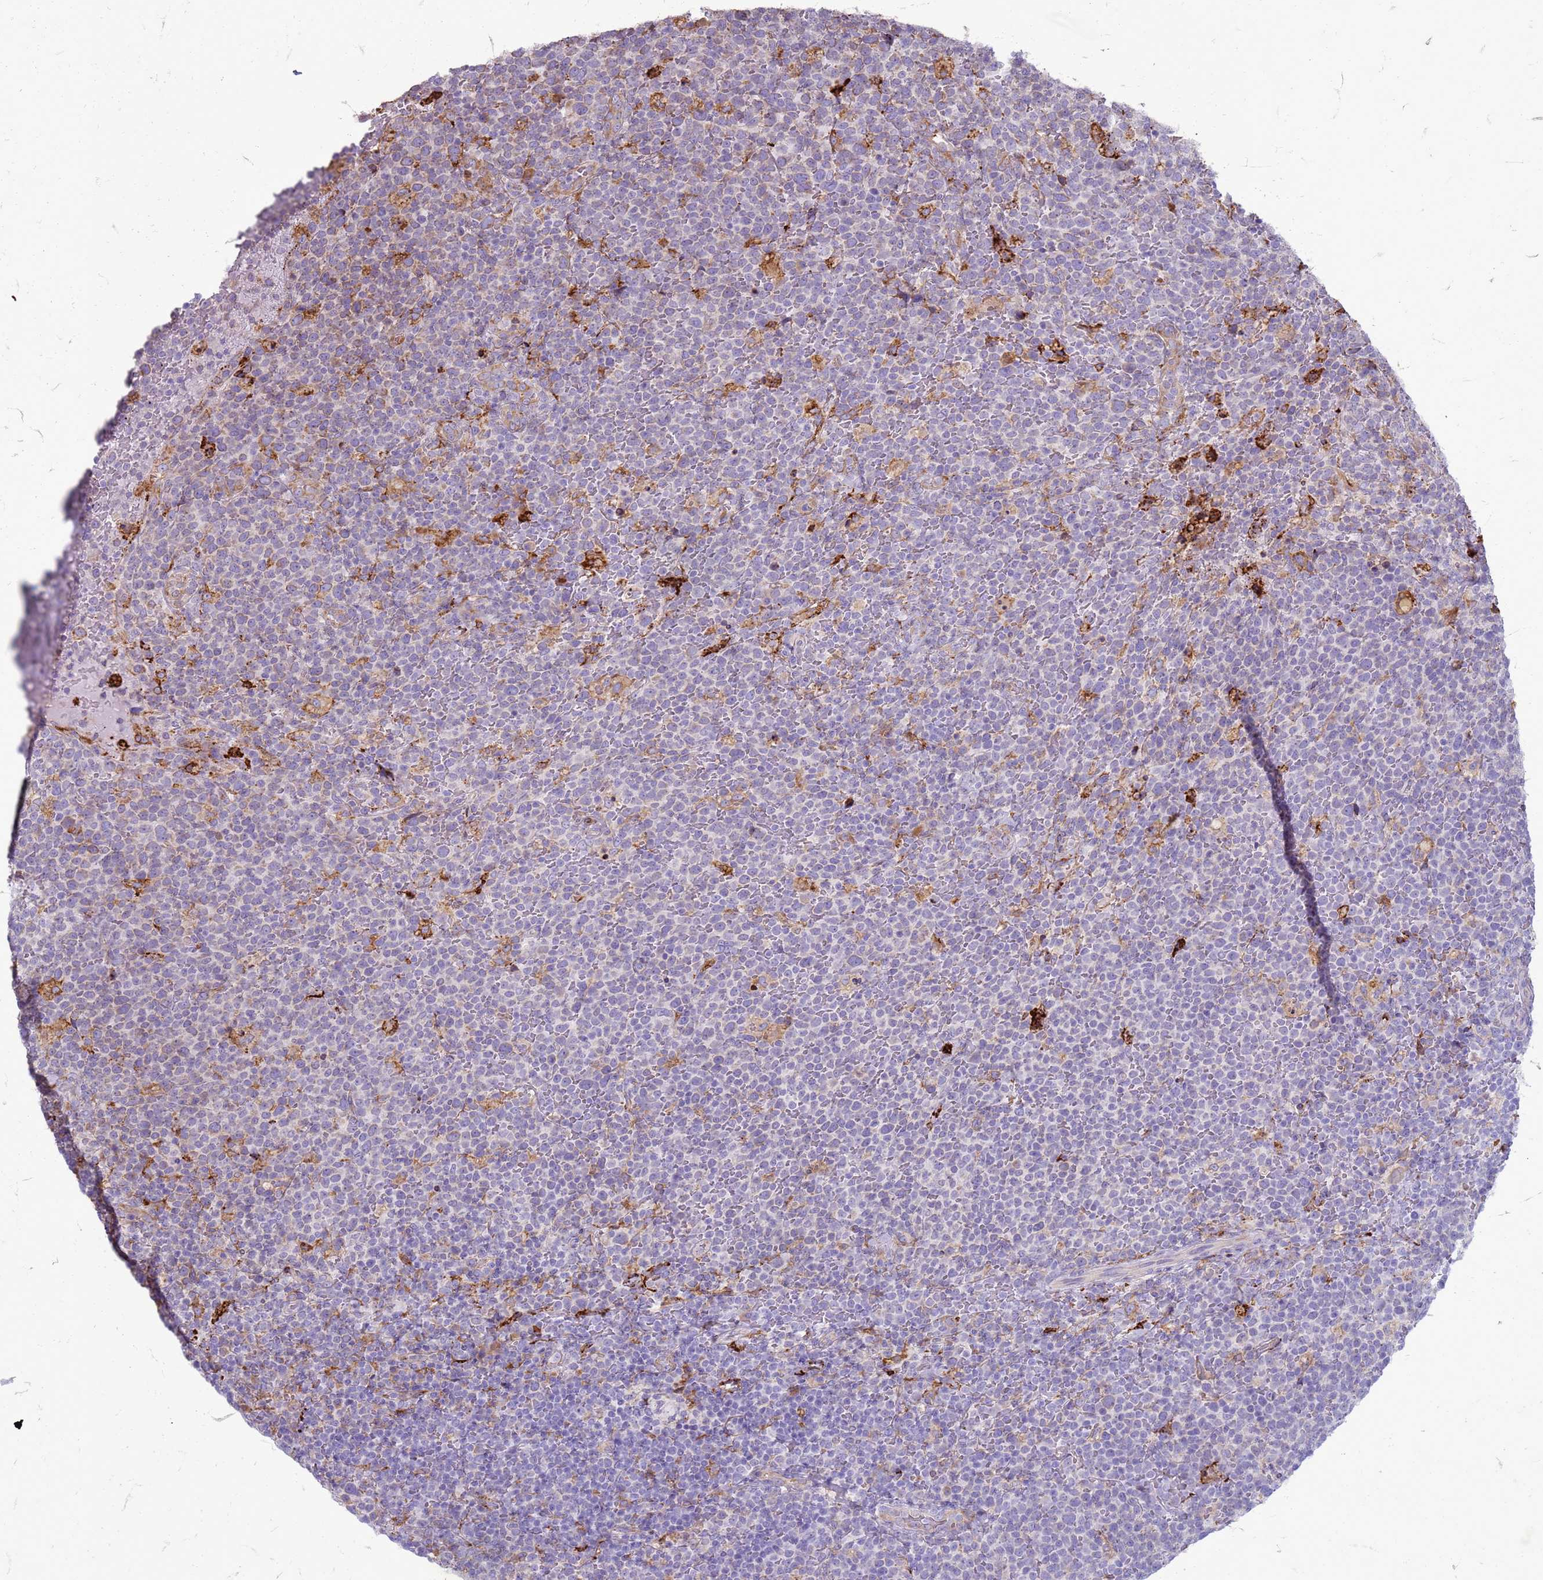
{"staining": {"intensity": "negative", "quantity": "none", "location": "none"}, "tissue": "lymphoma", "cell_type": "Tumor cells", "image_type": "cancer", "snomed": [{"axis": "morphology", "description": "Malignant lymphoma, non-Hodgkin's type, High grade"}, {"axis": "topography", "description": "Lymph node"}], "caption": "High magnification brightfield microscopy of malignant lymphoma, non-Hodgkin's type (high-grade) stained with DAB (brown) and counterstained with hematoxylin (blue): tumor cells show no significant expression.", "gene": "PDK3", "patient": {"sex": "male", "age": 61}}